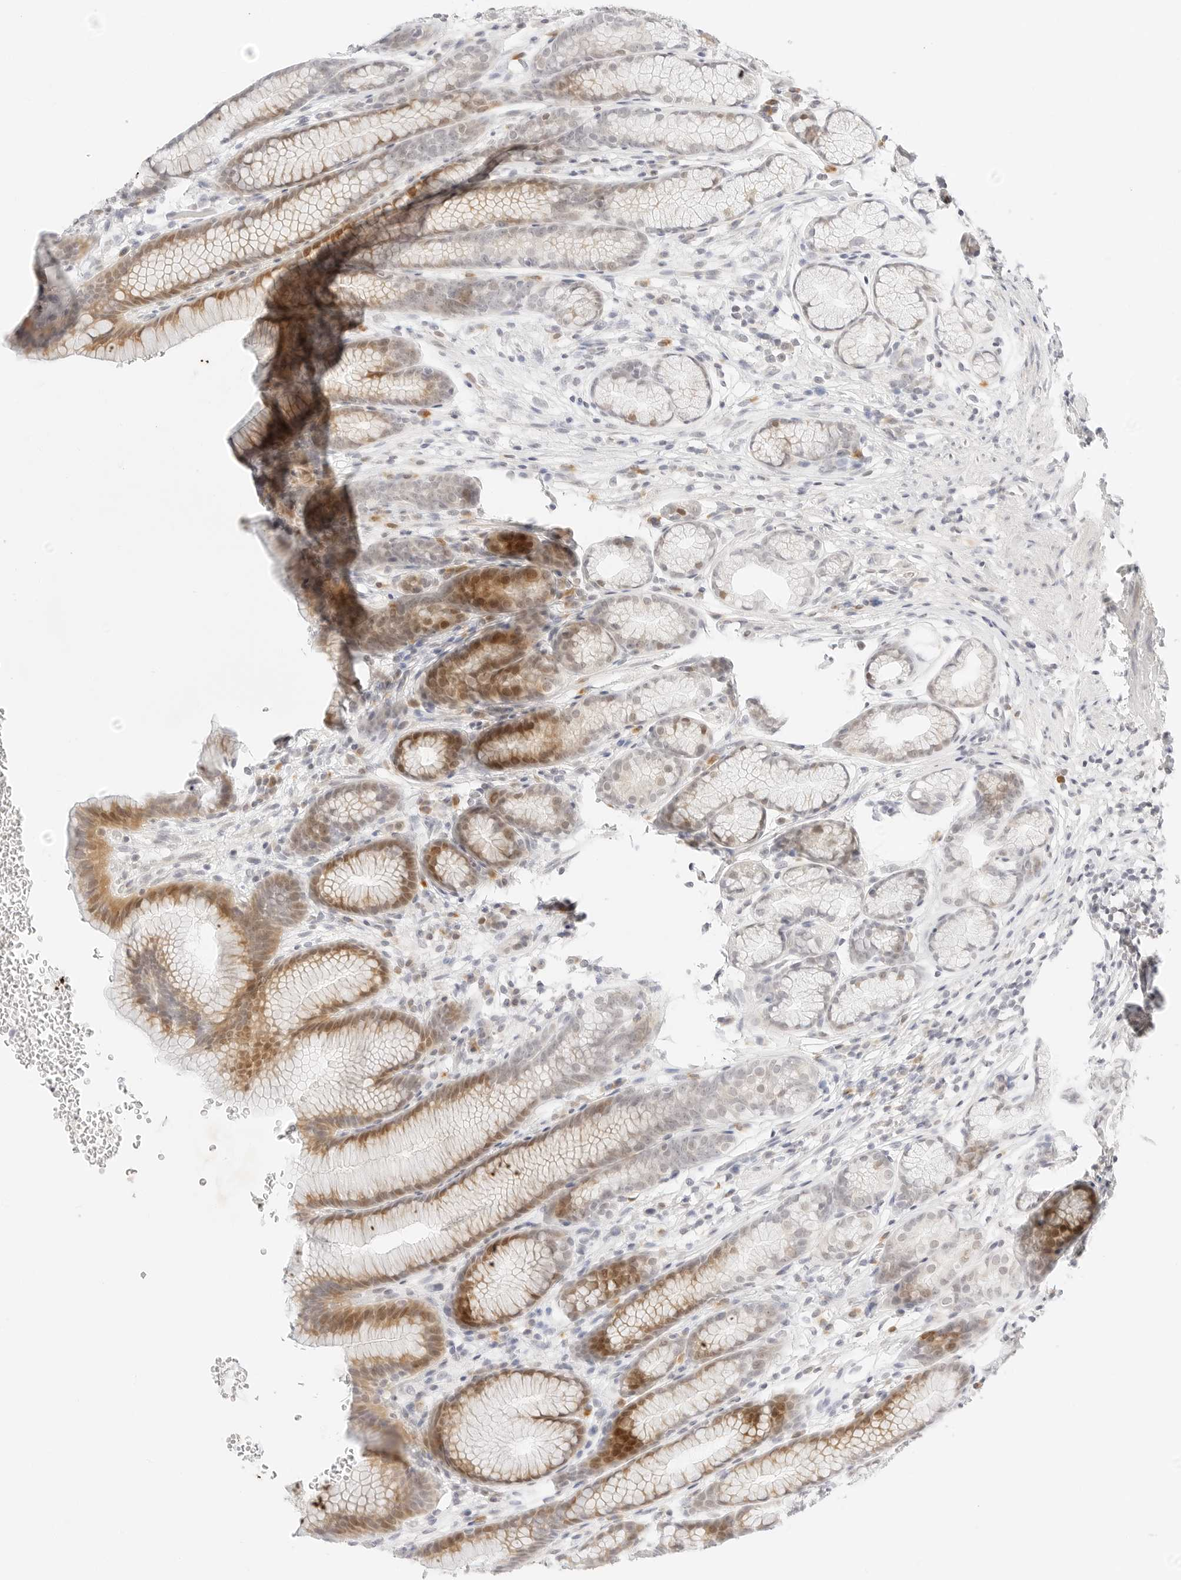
{"staining": {"intensity": "moderate", "quantity": "<25%", "location": "cytoplasmic/membranous,nuclear"}, "tissue": "stomach", "cell_type": "Glandular cells", "image_type": "normal", "snomed": [{"axis": "morphology", "description": "Normal tissue, NOS"}, {"axis": "topography", "description": "Stomach"}], "caption": "Immunohistochemical staining of benign stomach displays moderate cytoplasmic/membranous,nuclear protein staining in approximately <25% of glandular cells.", "gene": "XKR4", "patient": {"sex": "male", "age": 42}}